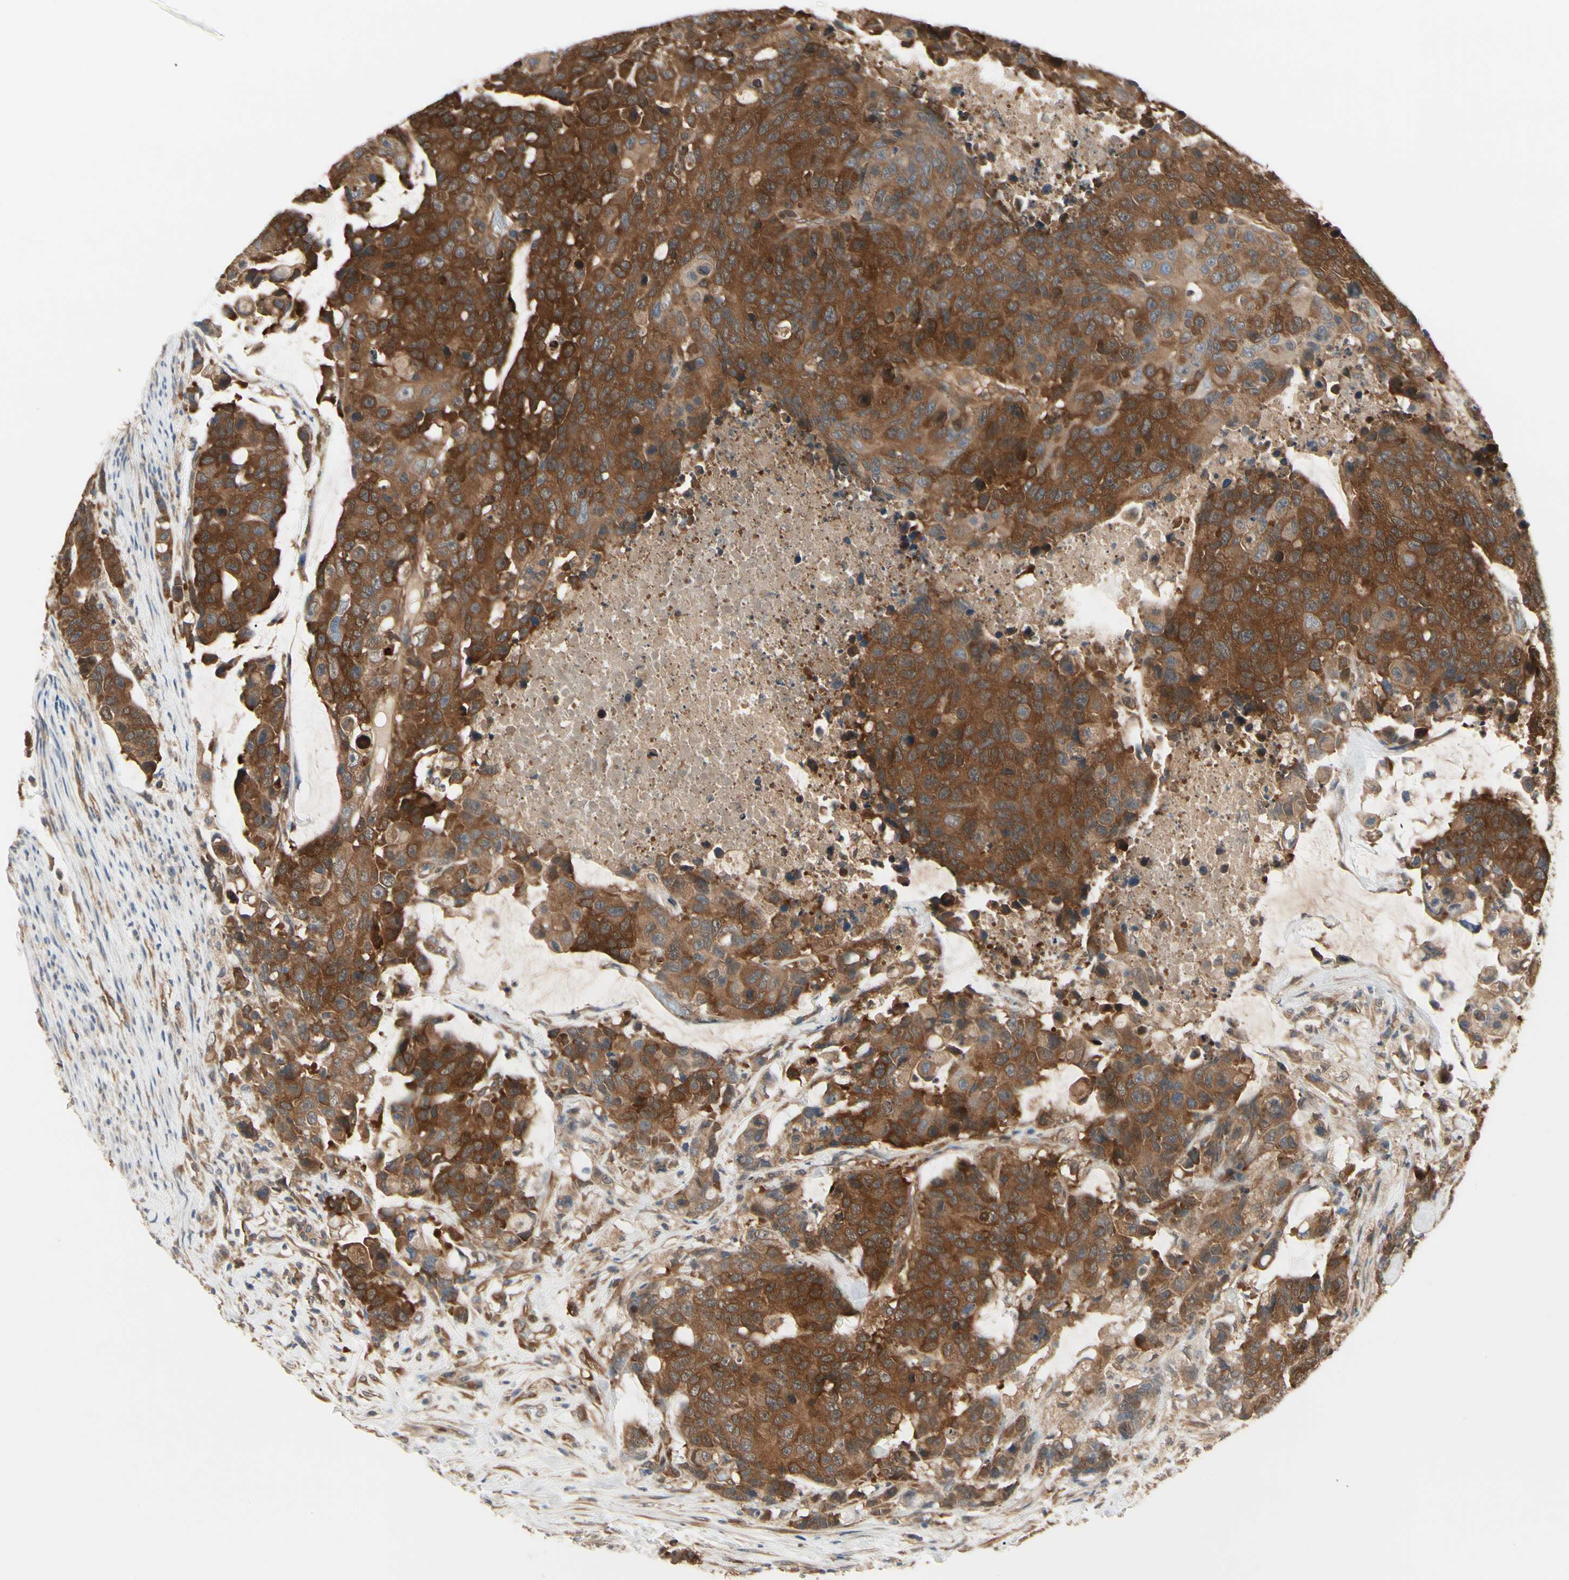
{"staining": {"intensity": "strong", "quantity": ">75%", "location": "cytoplasmic/membranous"}, "tissue": "colorectal cancer", "cell_type": "Tumor cells", "image_type": "cancer", "snomed": [{"axis": "morphology", "description": "Adenocarcinoma, NOS"}, {"axis": "topography", "description": "Colon"}], "caption": "Immunohistochemistry histopathology image of human colorectal cancer stained for a protein (brown), which displays high levels of strong cytoplasmic/membranous positivity in approximately >75% of tumor cells.", "gene": "NME1-NME2", "patient": {"sex": "female", "age": 86}}